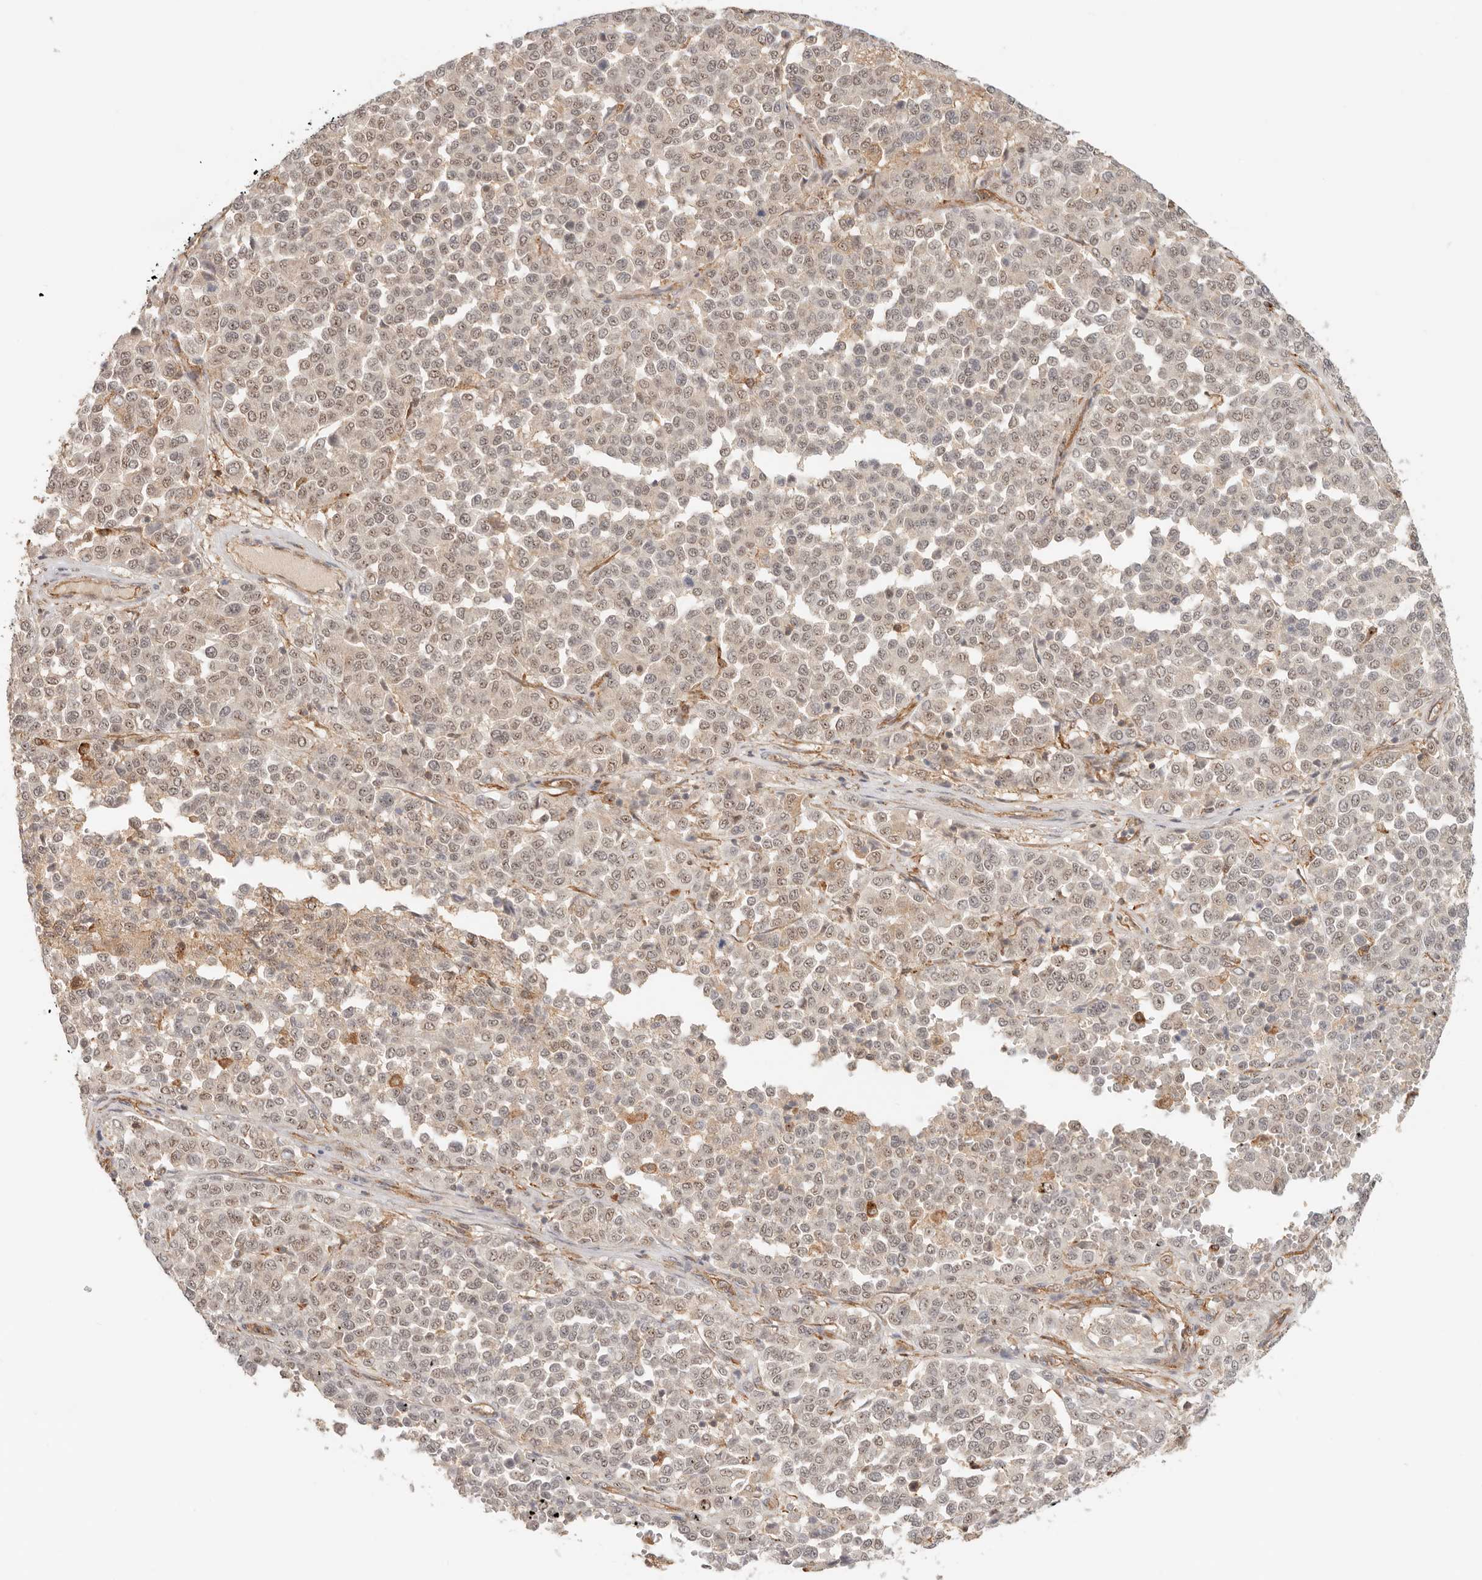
{"staining": {"intensity": "weak", "quantity": ">75%", "location": "nuclear"}, "tissue": "melanoma", "cell_type": "Tumor cells", "image_type": "cancer", "snomed": [{"axis": "morphology", "description": "Malignant melanoma, Metastatic site"}, {"axis": "topography", "description": "Pancreas"}], "caption": "There is low levels of weak nuclear staining in tumor cells of malignant melanoma (metastatic site), as demonstrated by immunohistochemical staining (brown color).", "gene": "HEXD", "patient": {"sex": "female", "age": 30}}